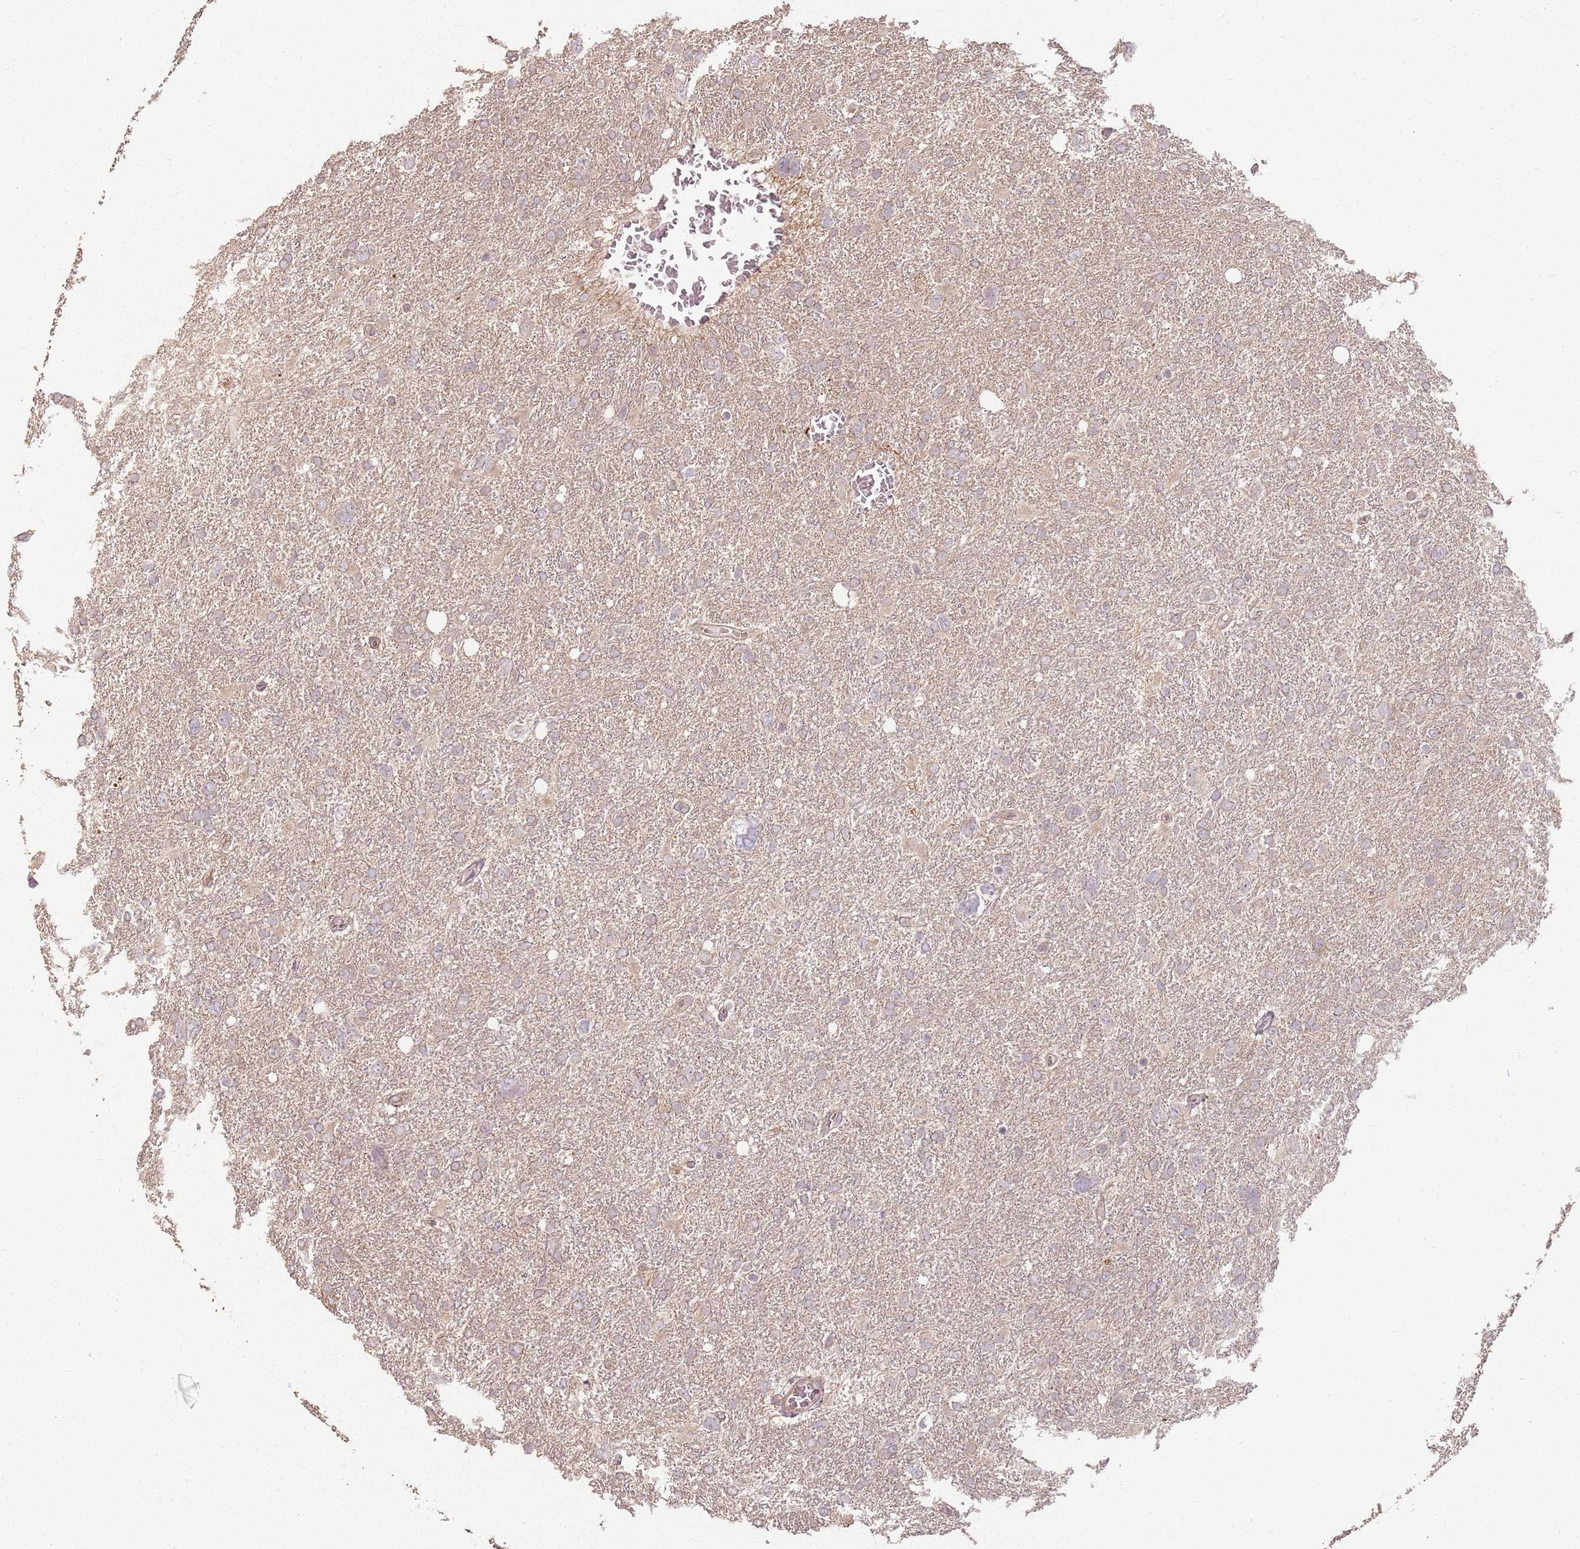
{"staining": {"intensity": "weak", "quantity": "25%-75%", "location": "cytoplasmic/membranous"}, "tissue": "glioma", "cell_type": "Tumor cells", "image_type": "cancer", "snomed": [{"axis": "morphology", "description": "Glioma, malignant, High grade"}, {"axis": "topography", "description": "Brain"}], "caption": "Malignant glioma (high-grade) stained with a brown dye demonstrates weak cytoplasmic/membranous positive staining in approximately 25%-75% of tumor cells.", "gene": "CCDC168", "patient": {"sex": "male", "age": 61}}